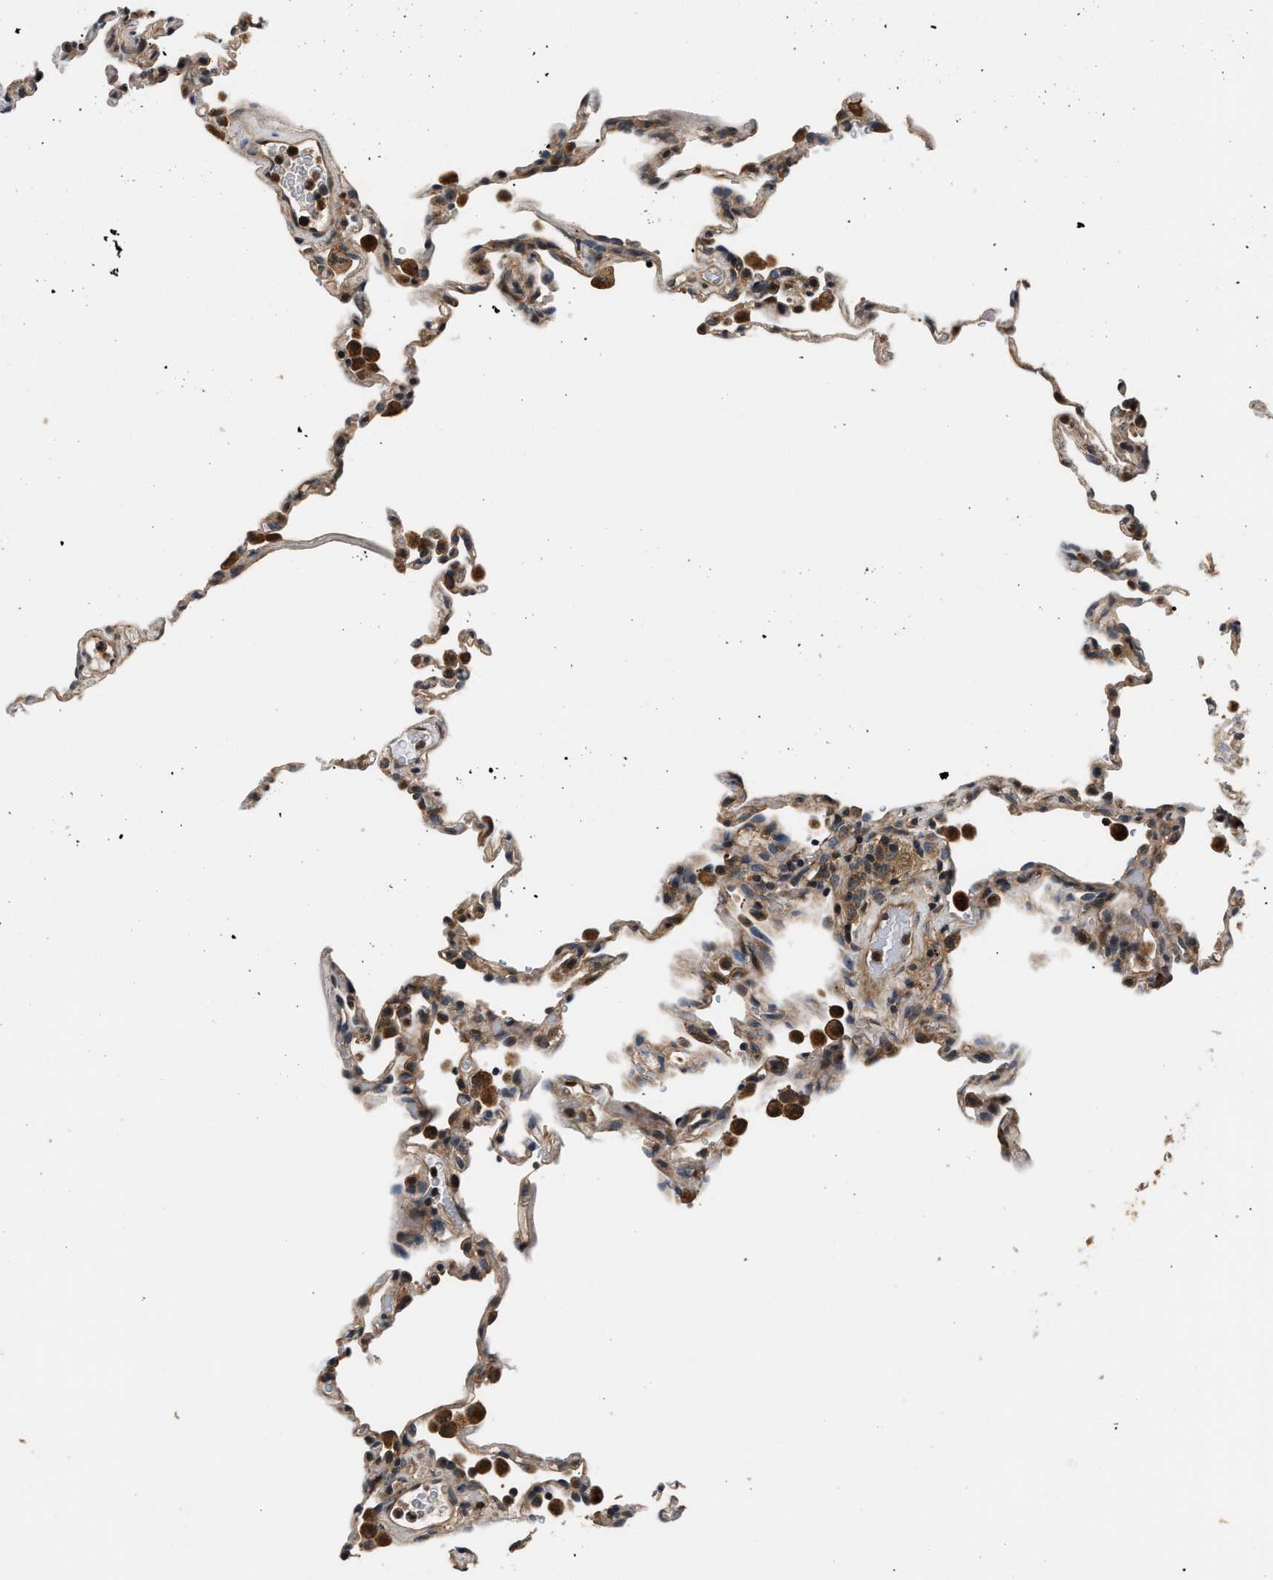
{"staining": {"intensity": "moderate", "quantity": "<25%", "location": "cytoplasmic/membranous"}, "tissue": "lung", "cell_type": "Alveolar cells", "image_type": "normal", "snomed": [{"axis": "morphology", "description": "Normal tissue, NOS"}, {"axis": "topography", "description": "Lung"}], "caption": "A micrograph of lung stained for a protein exhibits moderate cytoplasmic/membranous brown staining in alveolar cells. The protein is shown in brown color, while the nuclei are stained blue.", "gene": "IMPDH2", "patient": {"sex": "male", "age": 59}}